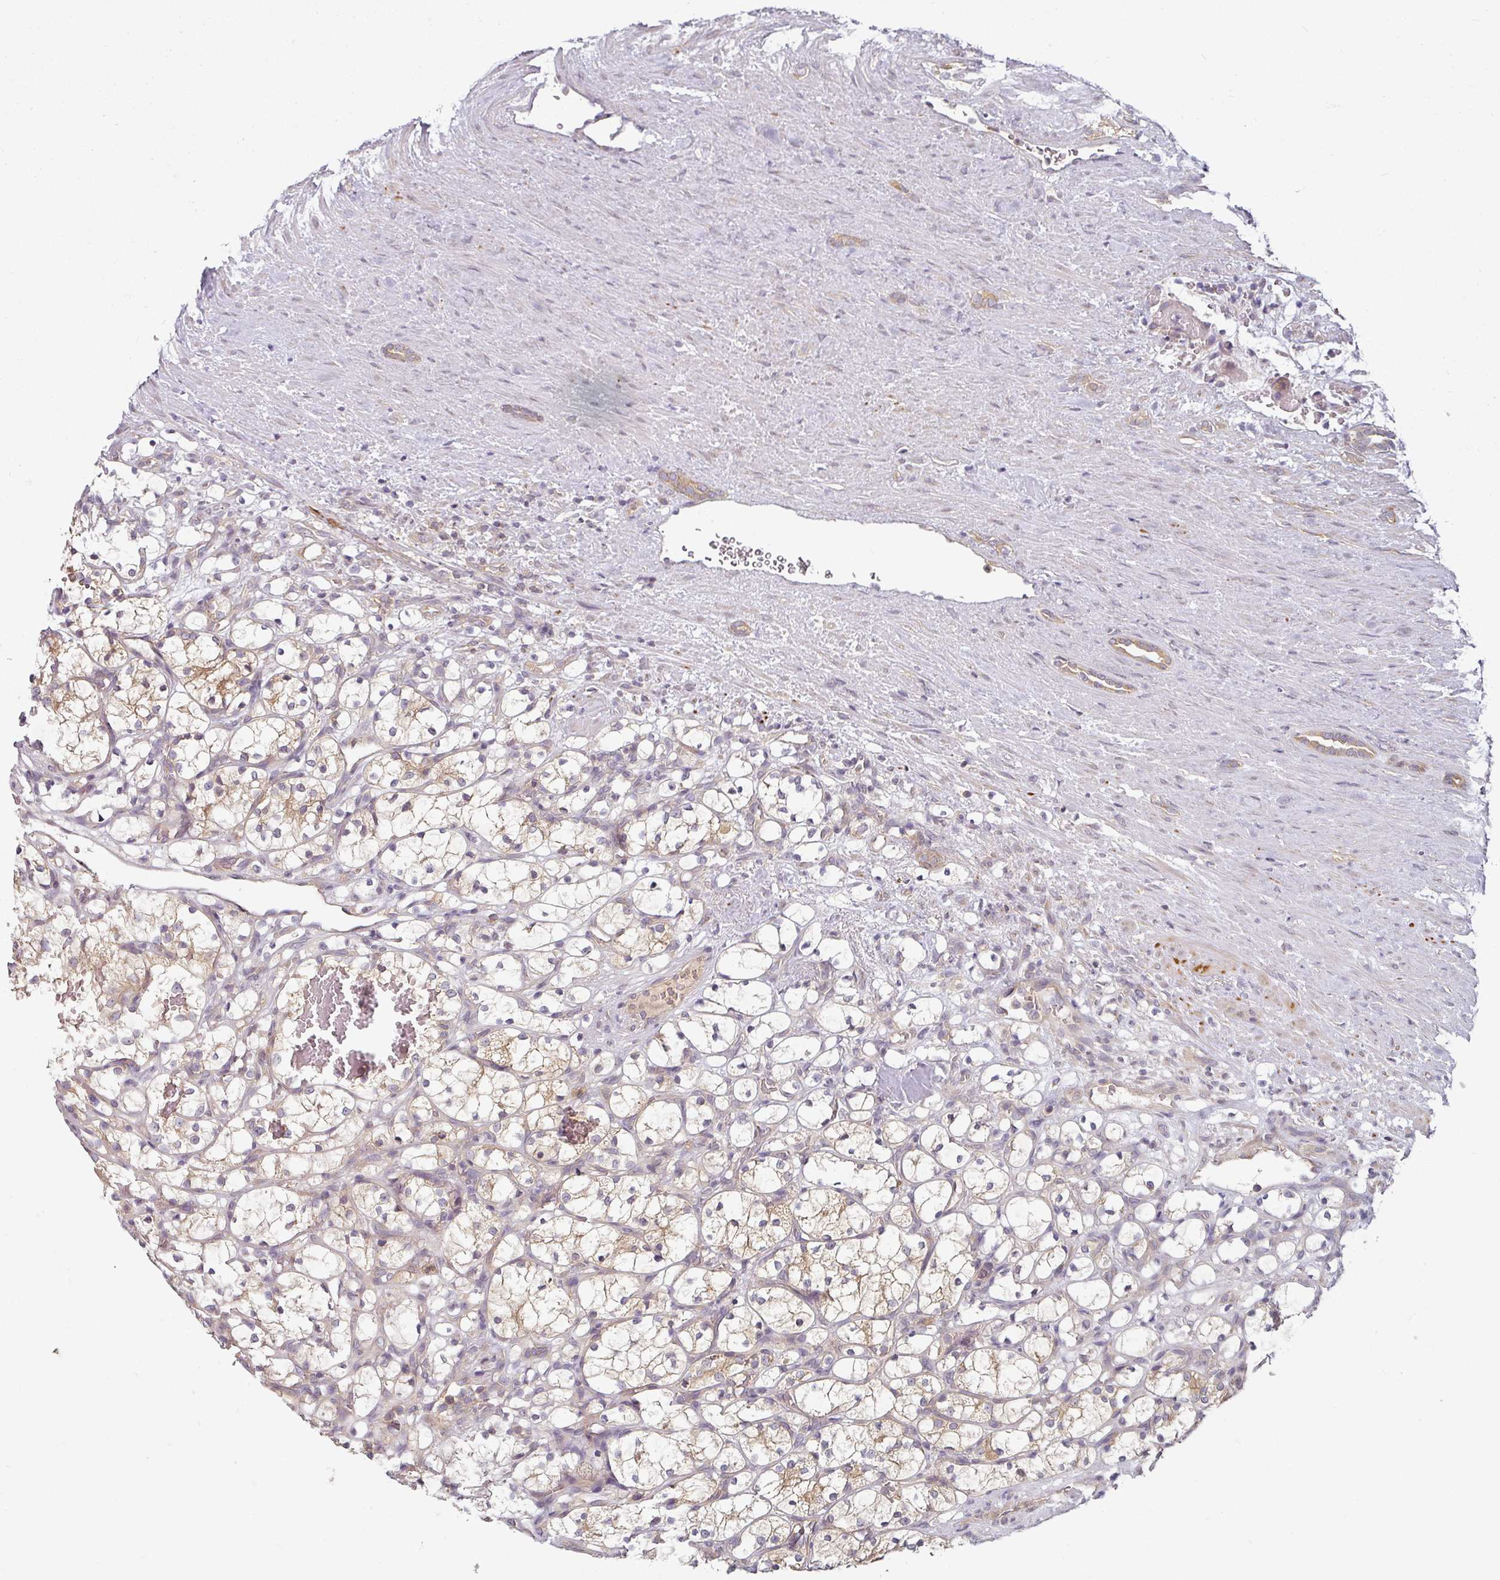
{"staining": {"intensity": "negative", "quantity": "none", "location": "none"}, "tissue": "renal cancer", "cell_type": "Tumor cells", "image_type": "cancer", "snomed": [{"axis": "morphology", "description": "Adenocarcinoma, NOS"}, {"axis": "topography", "description": "Kidney"}], "caption": "The photomicrograph shows no staining of tumor cells in renal cancer (adenocarcinoma). (DAB (3,3'-diaminobenzidine) immunohistochemistry (IHC) visualized using brightfield microscopy, high magnification).", "gene": "MAP2K2", "patient": {"sex": "female", "age": 69}}